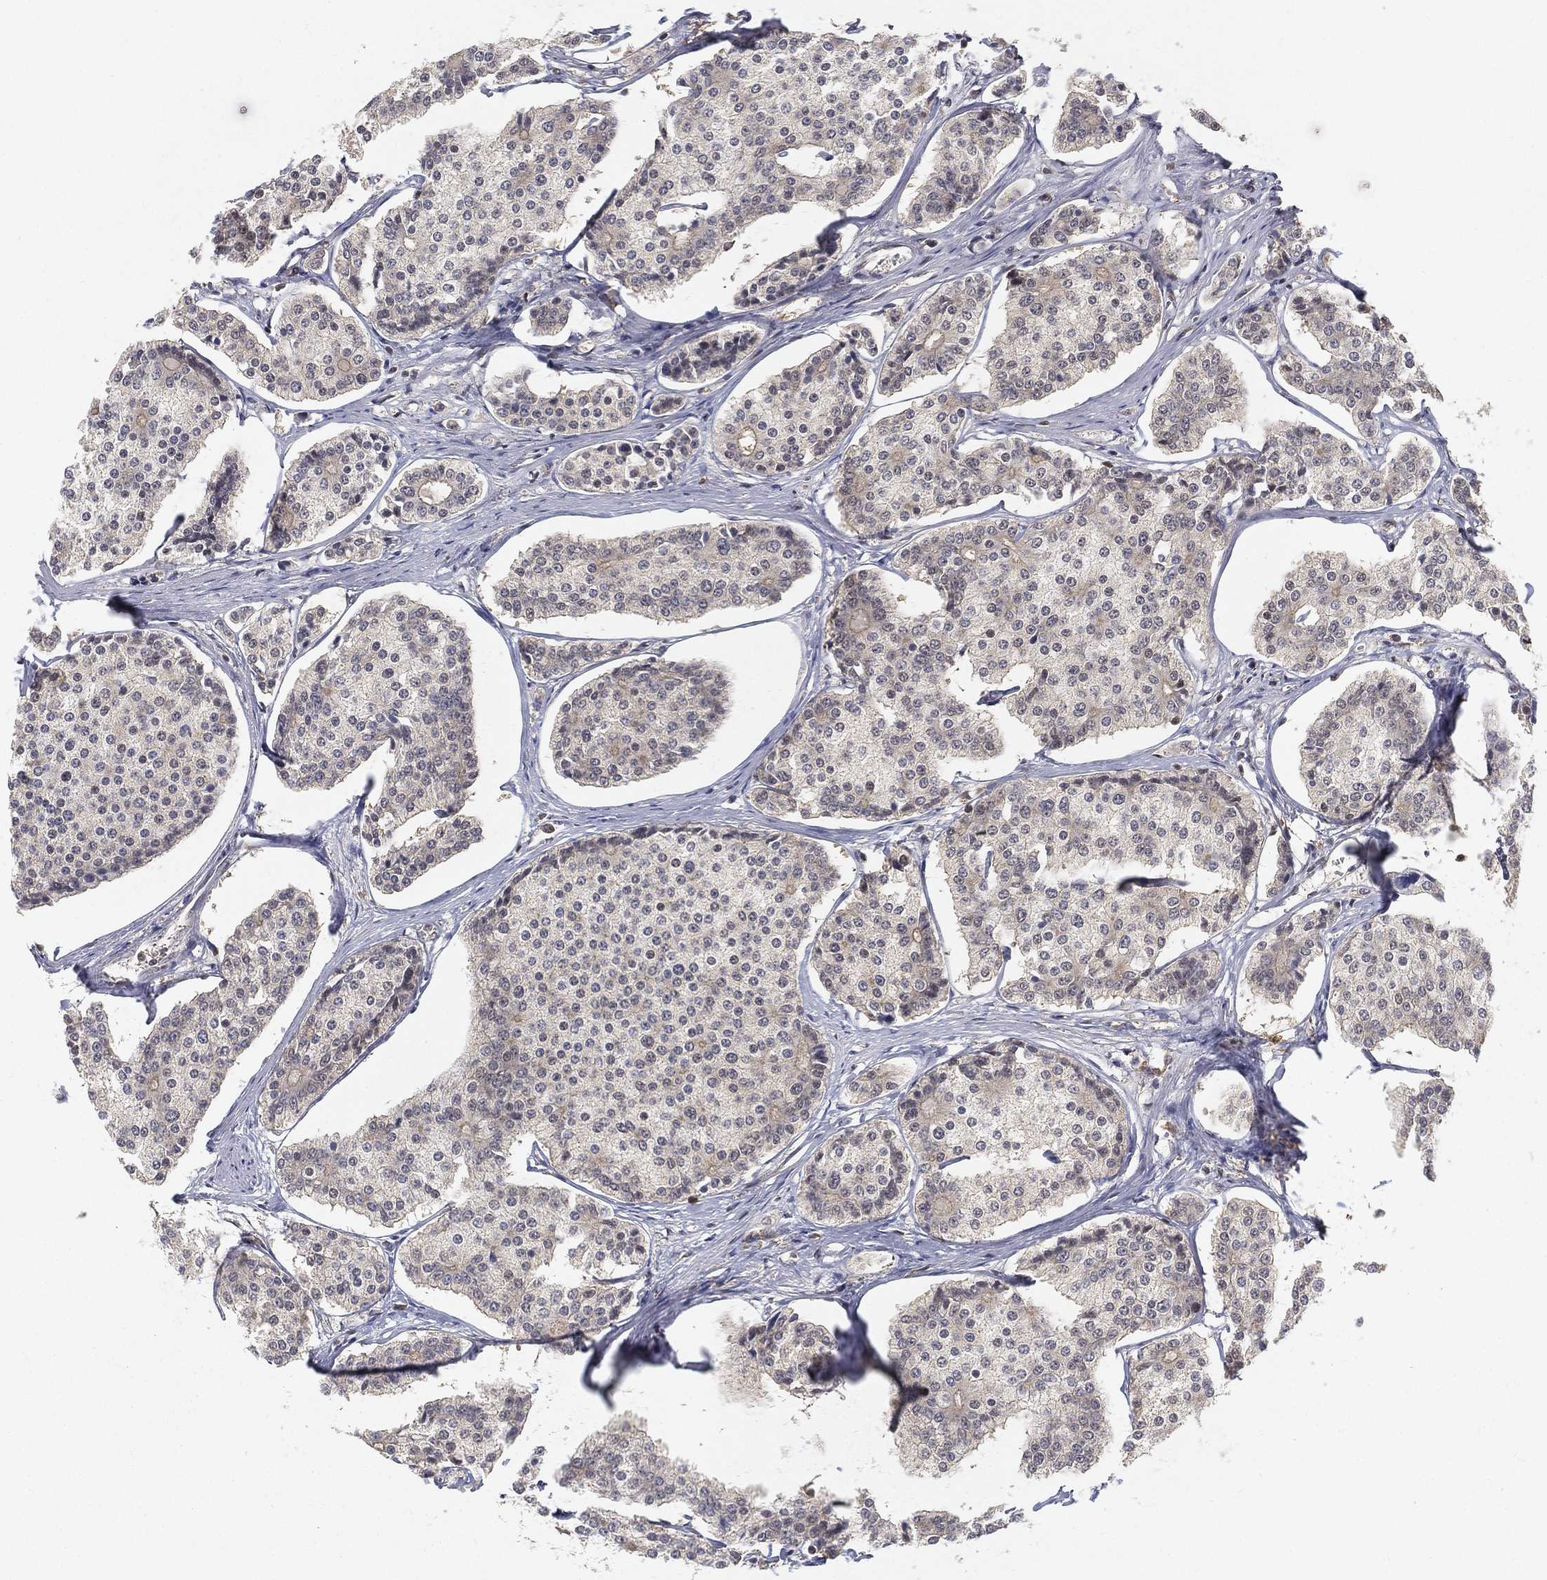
{"staining": {"intensity": "negative", "quantity": "none", "location": "none"}, "tissue": "carcinoid", "cell_type": "Tumor cells", "image_type": "cancer", "snomed": [{"axis": "morphology", "description": "Carcinoid, malignant, NOS"}, {"axis": "topography", "description": "Small intestine"}], "caption": "Tumor cells are negative for protein expression in human carcinoid (malignant).", "gene": "CRTC3", "patient": {"sex": "female", "age": 65}}